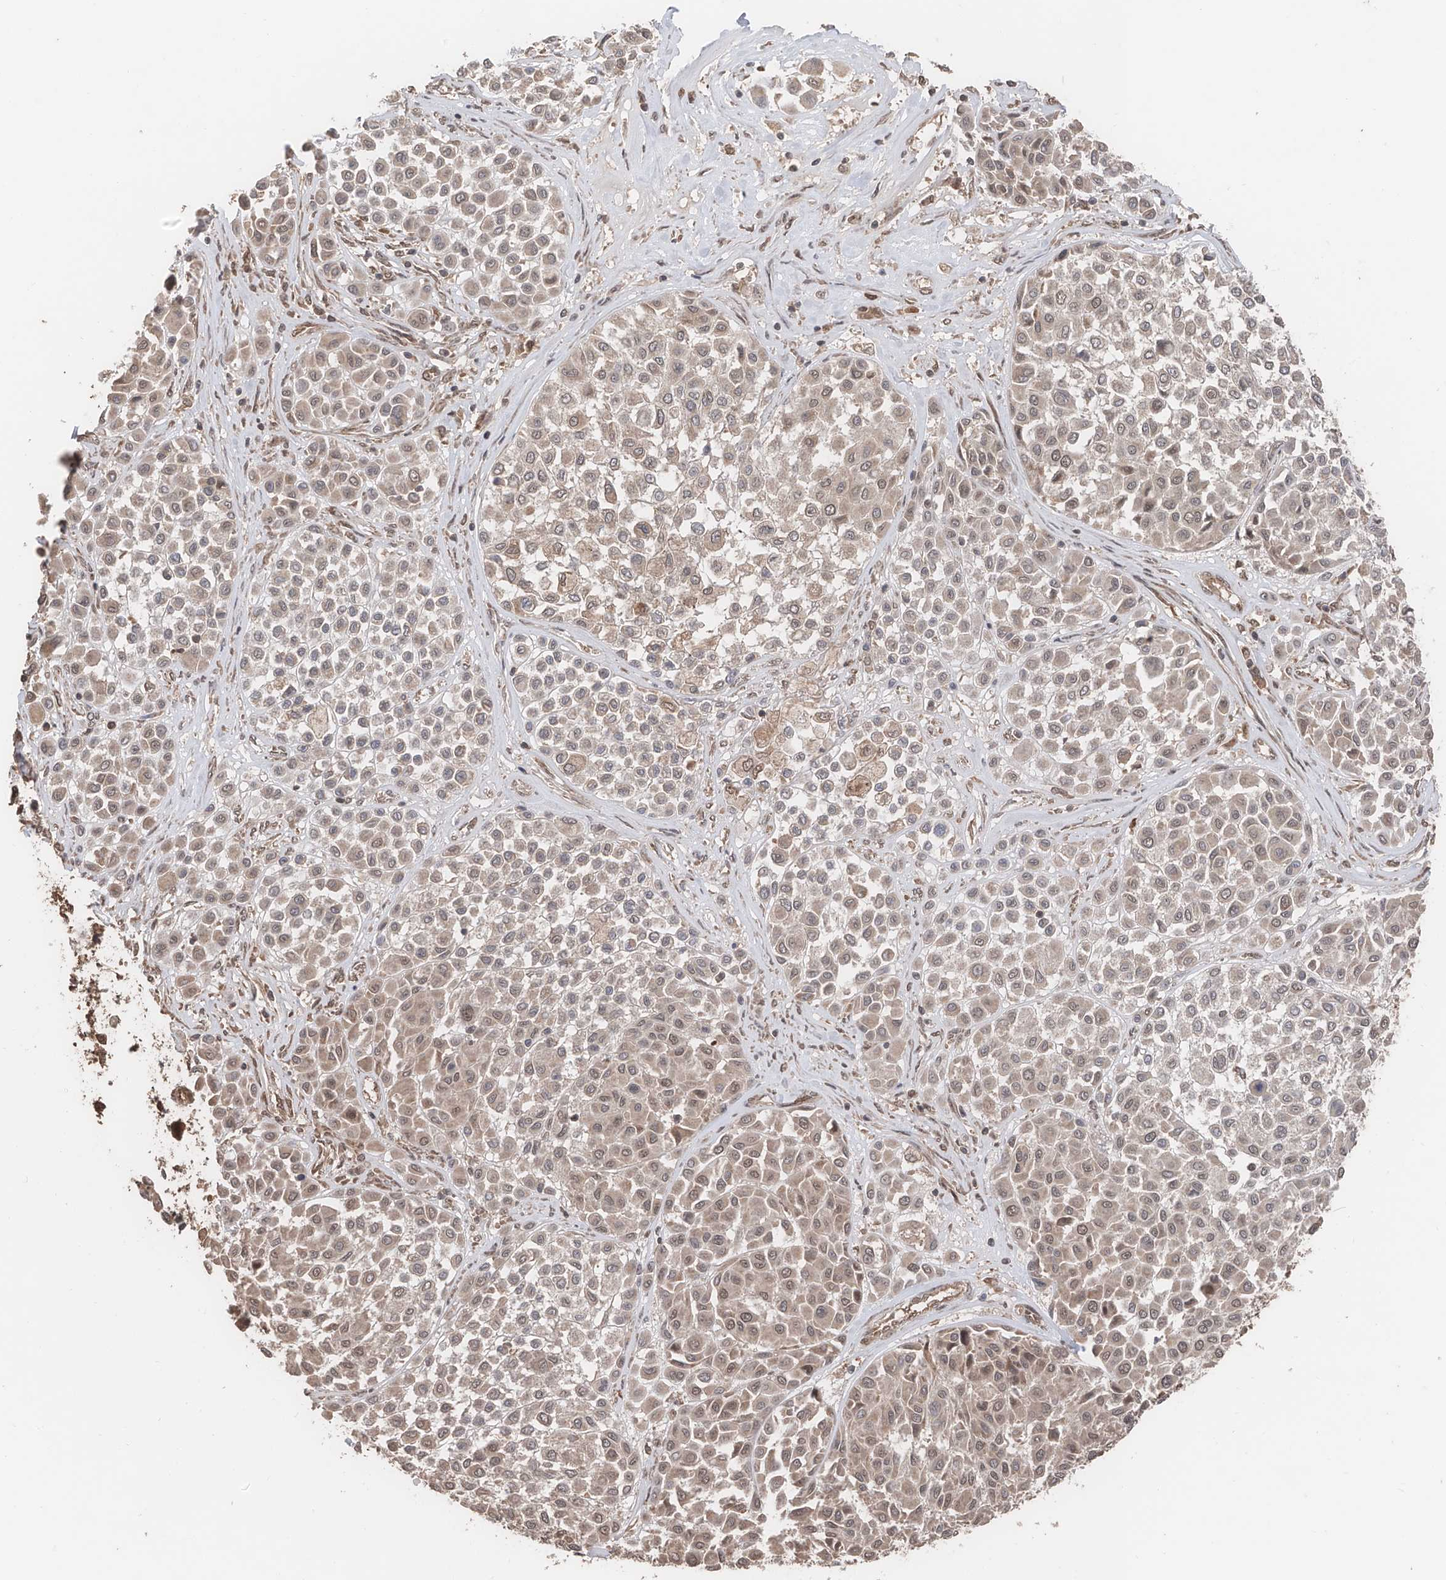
{"staining": {"intensity": "weak", "quantity": ">75%", "location": "cytoplasmic/membranous,nuclear"}, "tissue": "melanoma", "cell_type": "Tumor cells", "image_type": "cancer", "snomed": [{"axis": "morphology", "description": "Malignant melanoma, Metastatic site"}, {"axis": "topography", "description": "Soft tissue"}], "caption": "Immunohistochemical staining of melanoma shows low levels of weak cytoplasmic/membranous and nuclear staining in approximately >75% of tumor cells.", "gene": "FAM135A", "patient": {"sex": "male", "age": 41}}